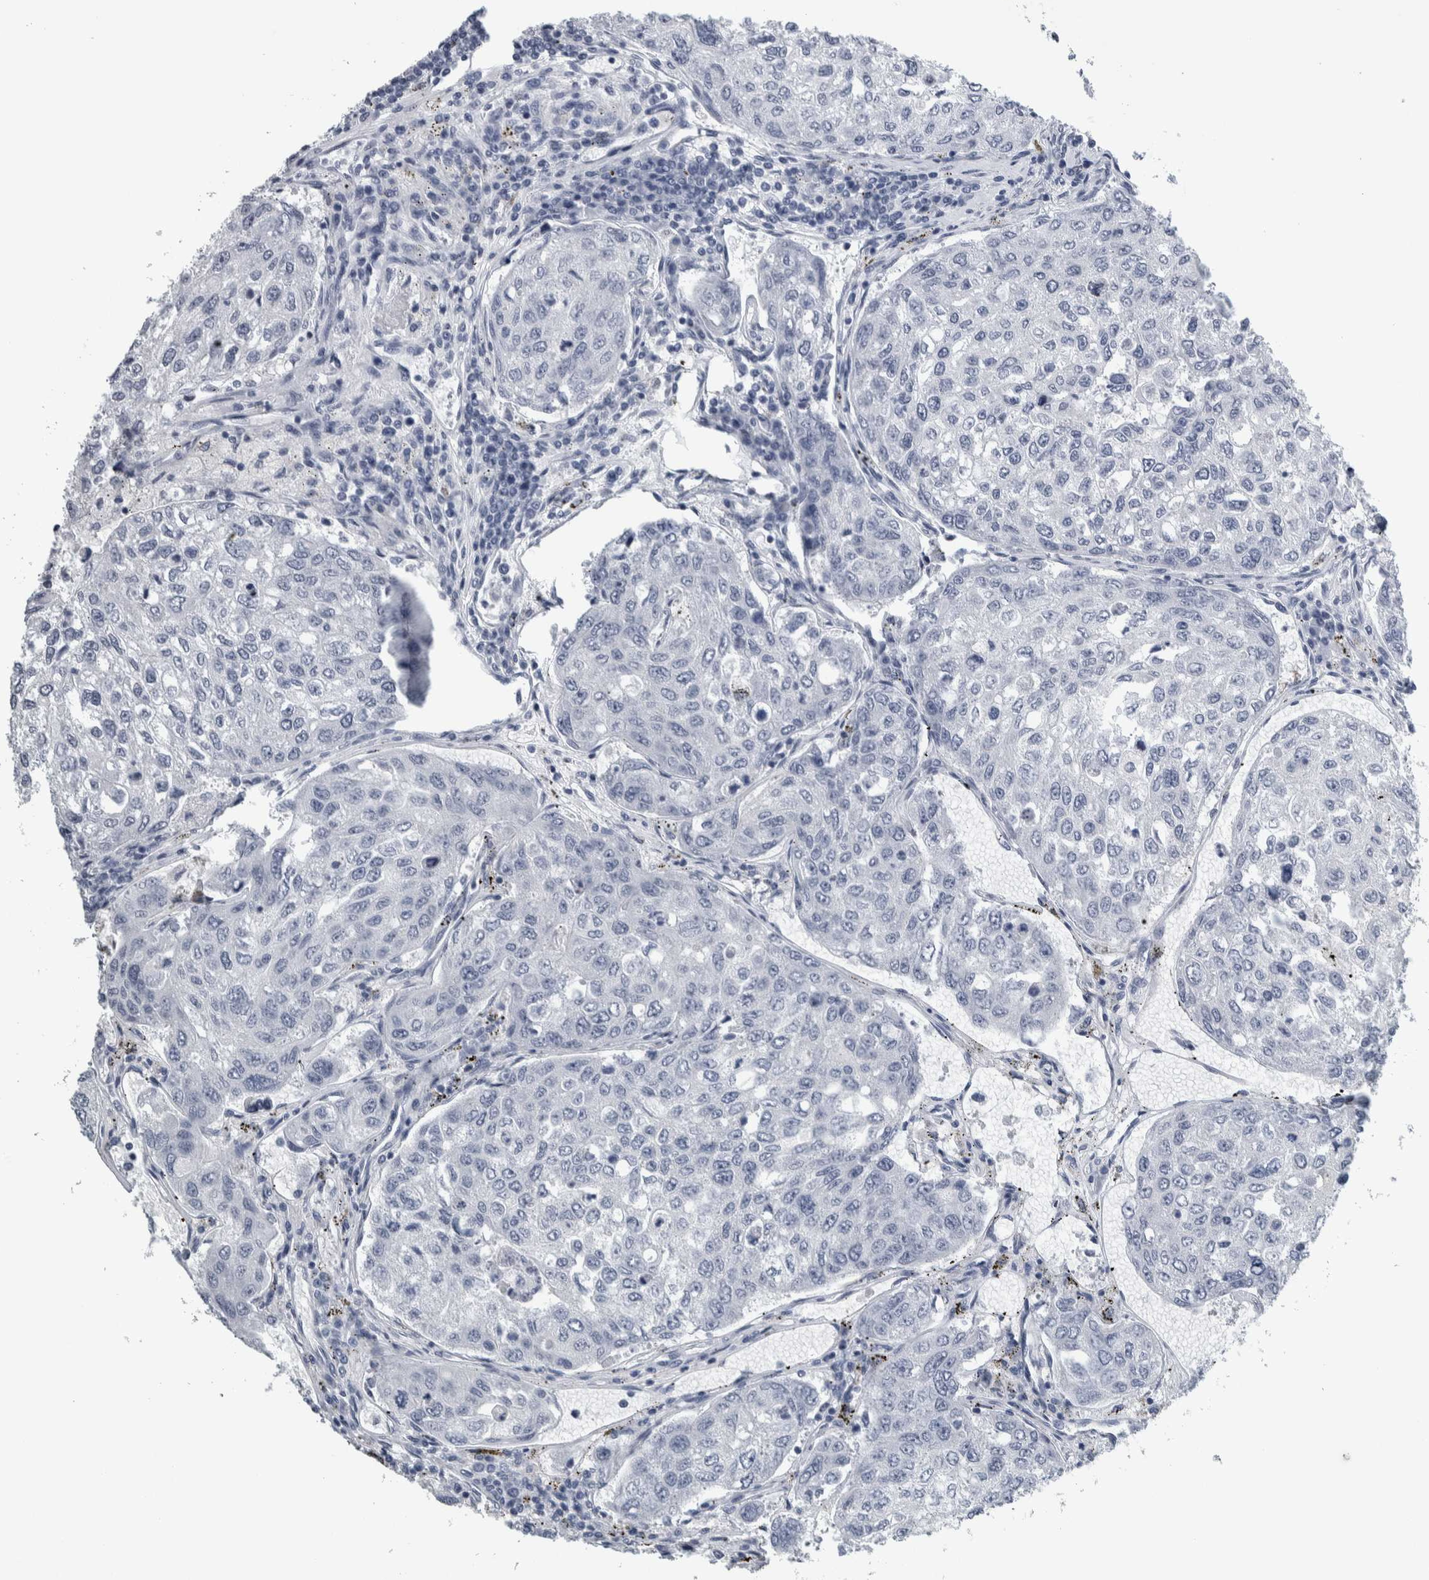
{"staining": {"intensity": "negative", "quantity": "none", "location": "none"}, "tissue": "urothelial cancer", "cell_type": "Tumor cells", "image_type": "cancer", "snomed": [{"axis": "morphology", "description": "Urothelial carcinoma, High grade"}, {"axis": "topography", "description": "Lymph node"}, {"axis": "topography", "description": "Urinary bladder"}], "caption": "Image shows no protein expression in tumor cells of urothelial cancer tissue. The staining was performed using DAB to visualize the protein expression in brown, while the nuclei were stained in blue with hematoxylin (Magnification: 20x).", "gene": "CDH17", "patient": {"sex": "male", "age": 51}}